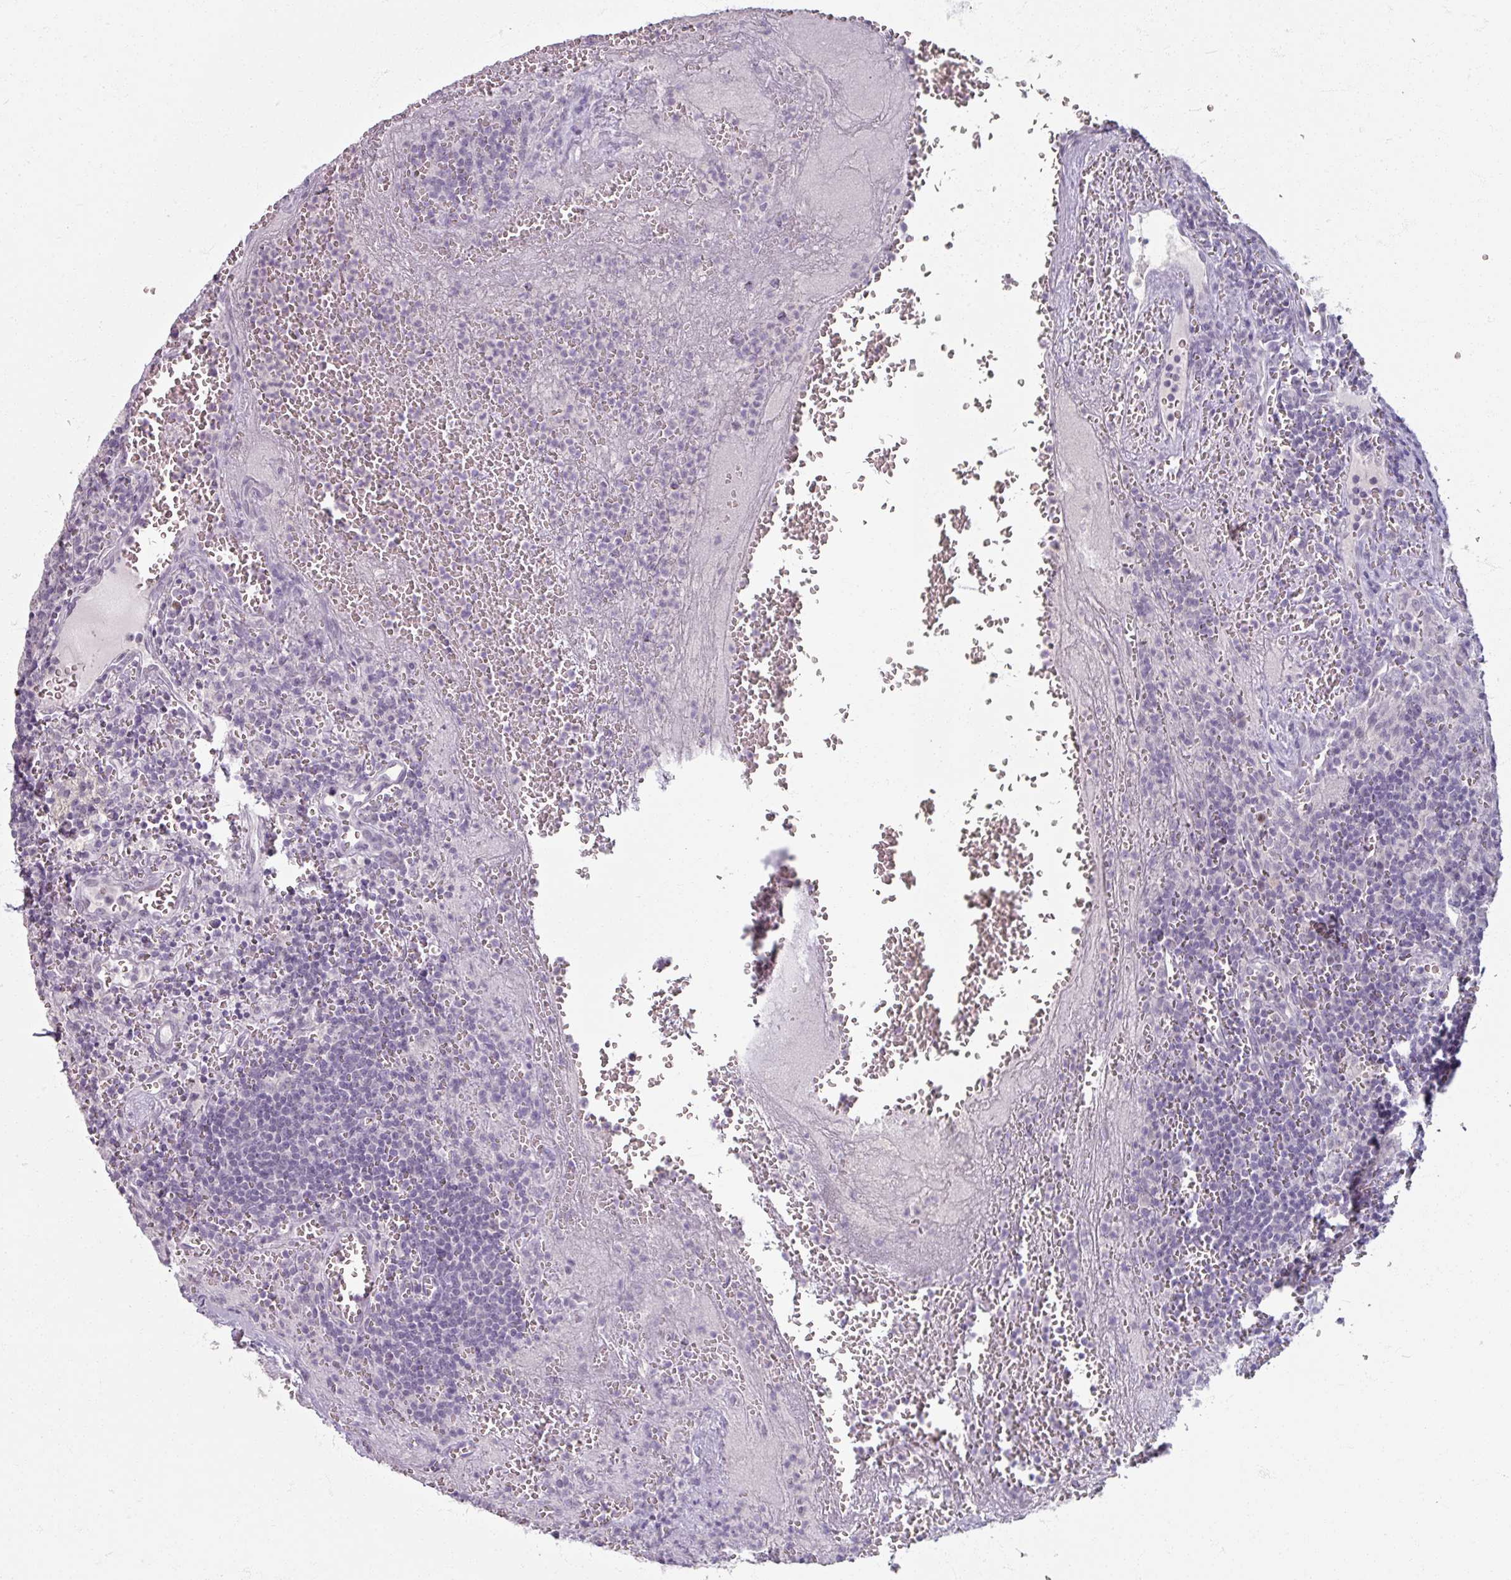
{"staining": {"intensity": "negative", "quantity": "none", "location": "none"}, "tissue": "lymph node", "cell_type": "Germinal center cells", "image_type": "normal", "snomed": [{"axis": "morphology", "description": "Normal tissue, NOS"}, {"axis": "topography", "description": "Lymph node"}], "caption": "The immunohistochemistry micrograph has no significant positivity in germinal center cells of lymph node.", "gene": "SOX11", "patient": {"sex": "male", "age": 50}}